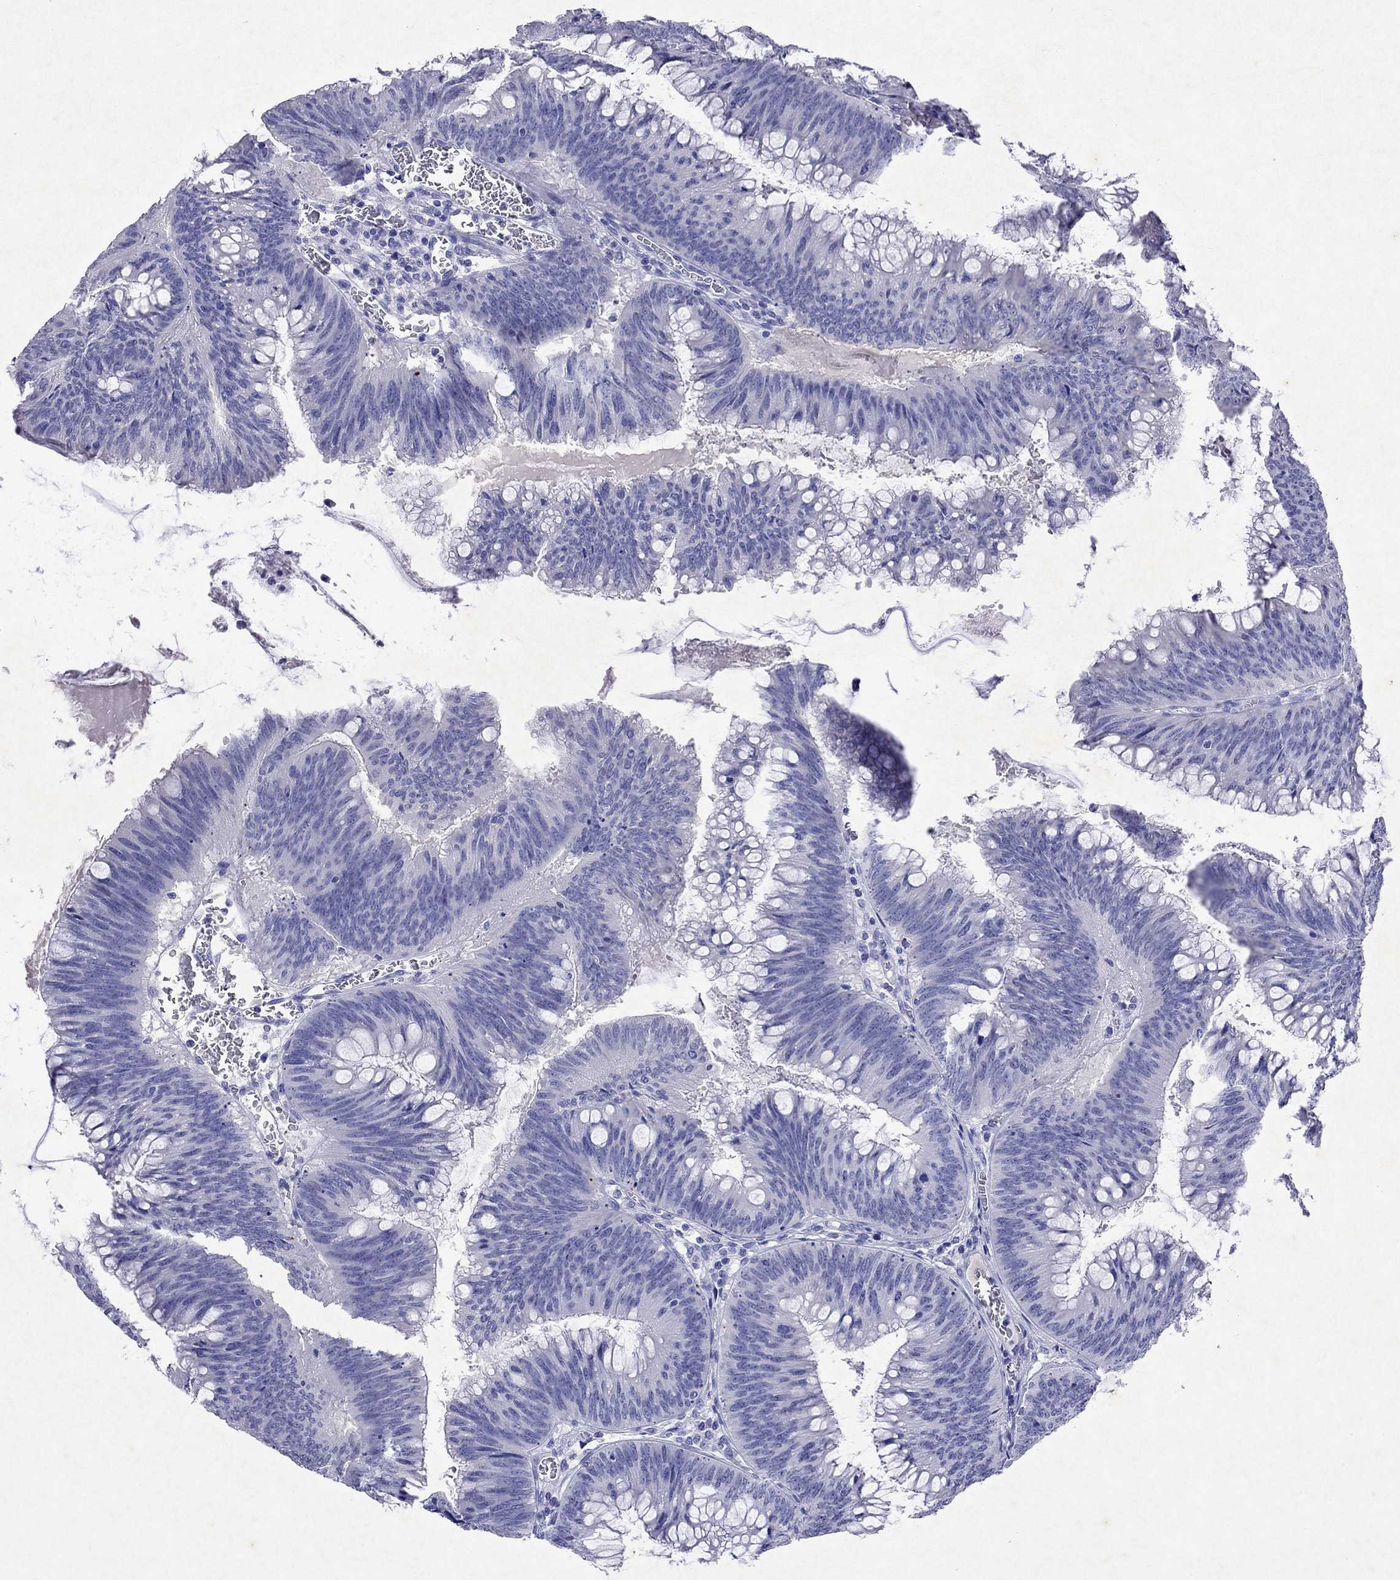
{"staining": {"intensity": "negative", "quantity": "none", "location": "none"}, "tissue": "colorectal cancer", "cell_type": "Tumor cells", "image_type": "cancer", "snomed": [{"axis": "morphology", "description": "Adenocarcinoma, NOS"}, {"axis": "topography", "description": "Rectum"}], "caption": "Immunohistochemistry (IHC) of adenocarcinoma (colorectal) reveals no staining in tumor cells. The staining was performed using DAB (3,3'-diaminobenzidine) to visualize the protein expression in brown, while the nuclei were stained in blue with hematoxylin (Magnification: 20x).", "gene": "ARMC12", "patient": {"sex": "female", "age": 72}}